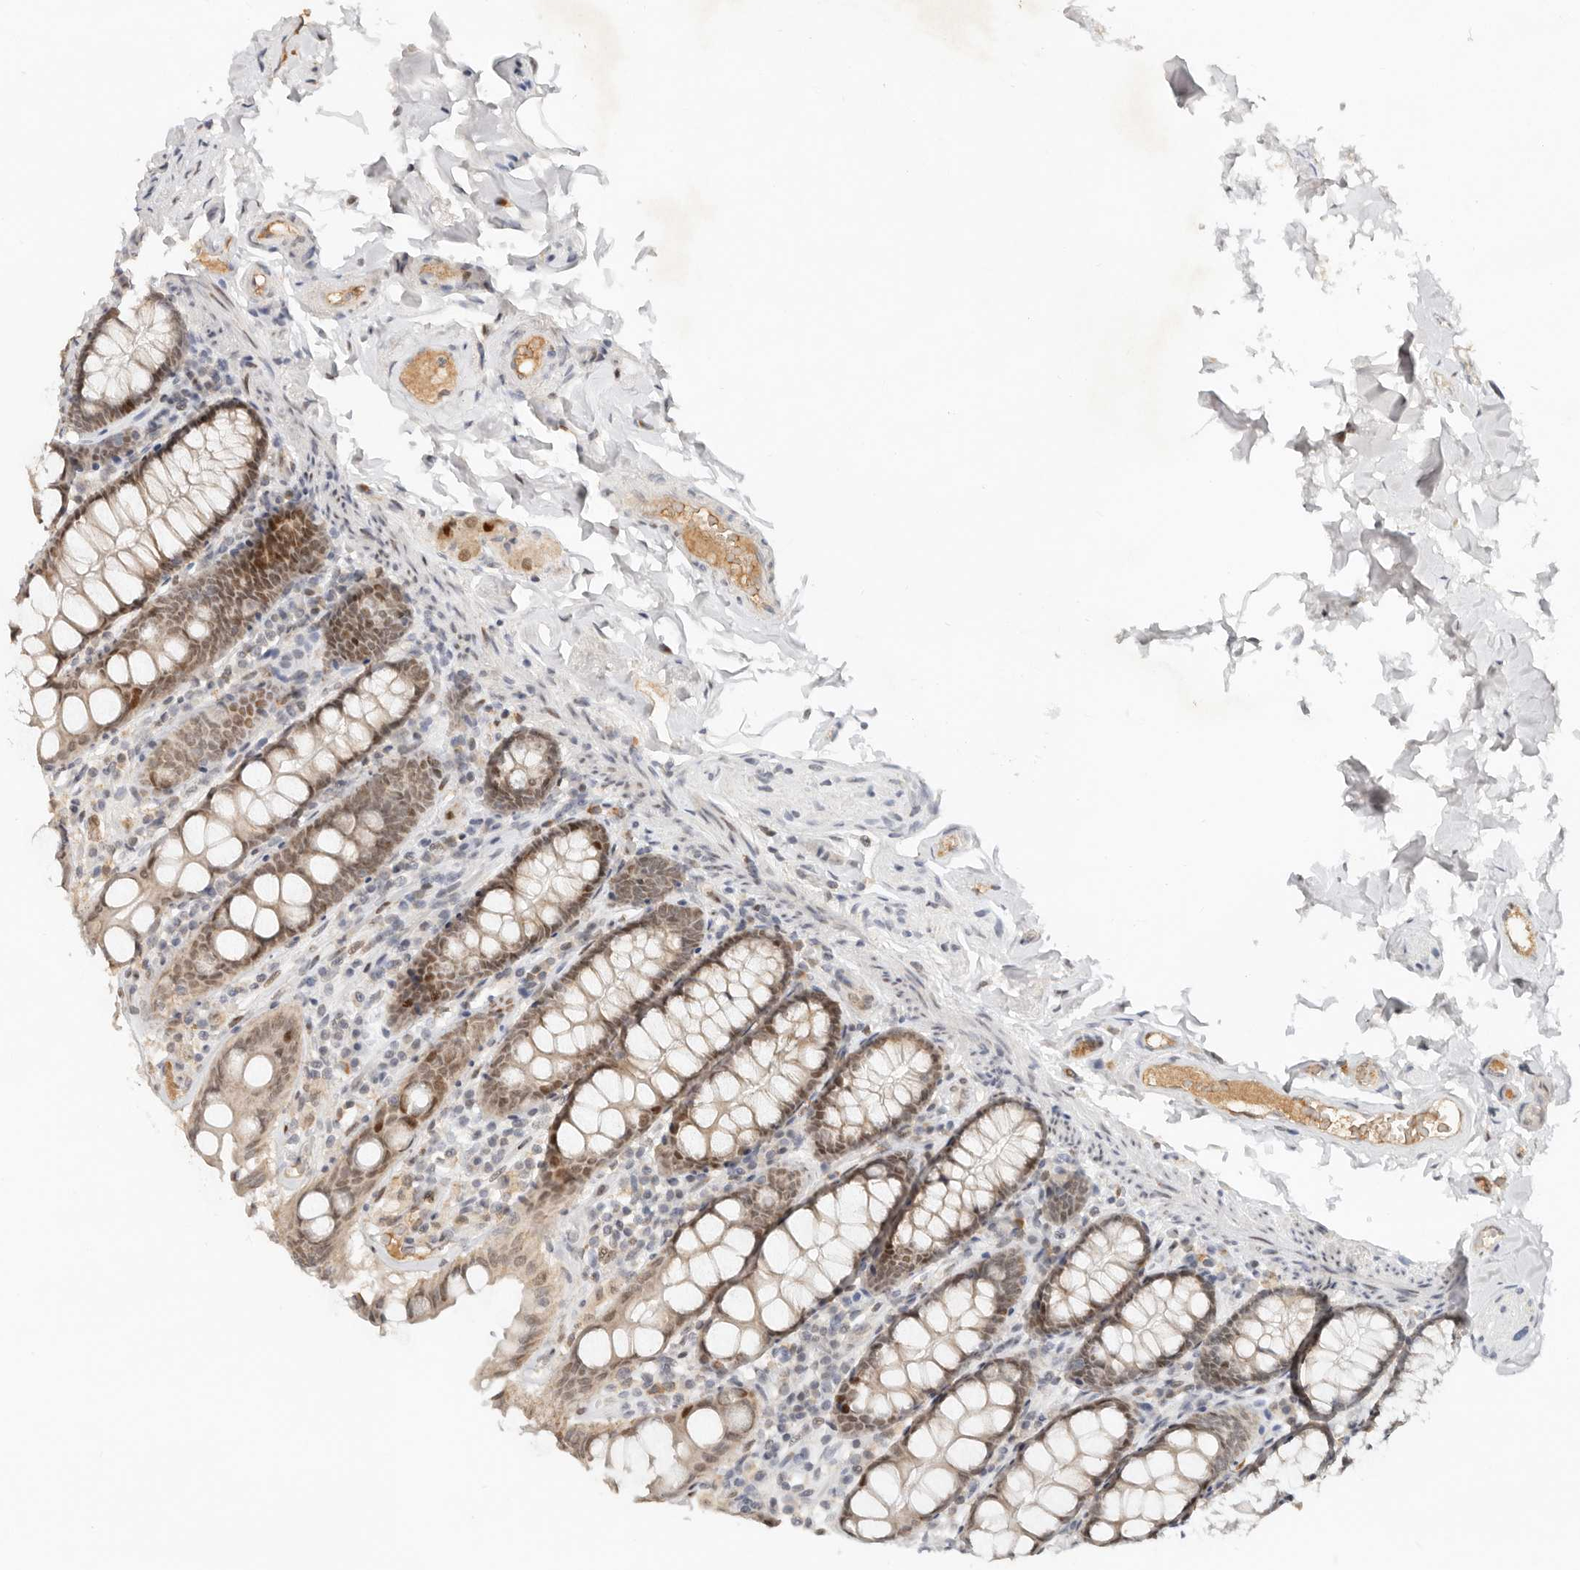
{"staining": {"intensity": "moderate", "quantity": ">75%", "location": "cytoplasmic/membranous"}, "tissue": "colon", "cell_type": "Endothelial cells", "image_type": "normal", "snomed": [{"axis": "morphology", "description": "Normal tissue, NOS"}, {"axis": "topography", "description": "Colon"}, {"axis": "topography", "description": "Peripheral nerve tissue"}], "caption": "Immunohistochemical staining of normal human colon exhibits >75% levels of moderate cytoplasmic/membranous protein positivity in approximately >75% of endothelial cells.", "gene": "NPAS2", "patient": {"sex": "female", "age": 61}}